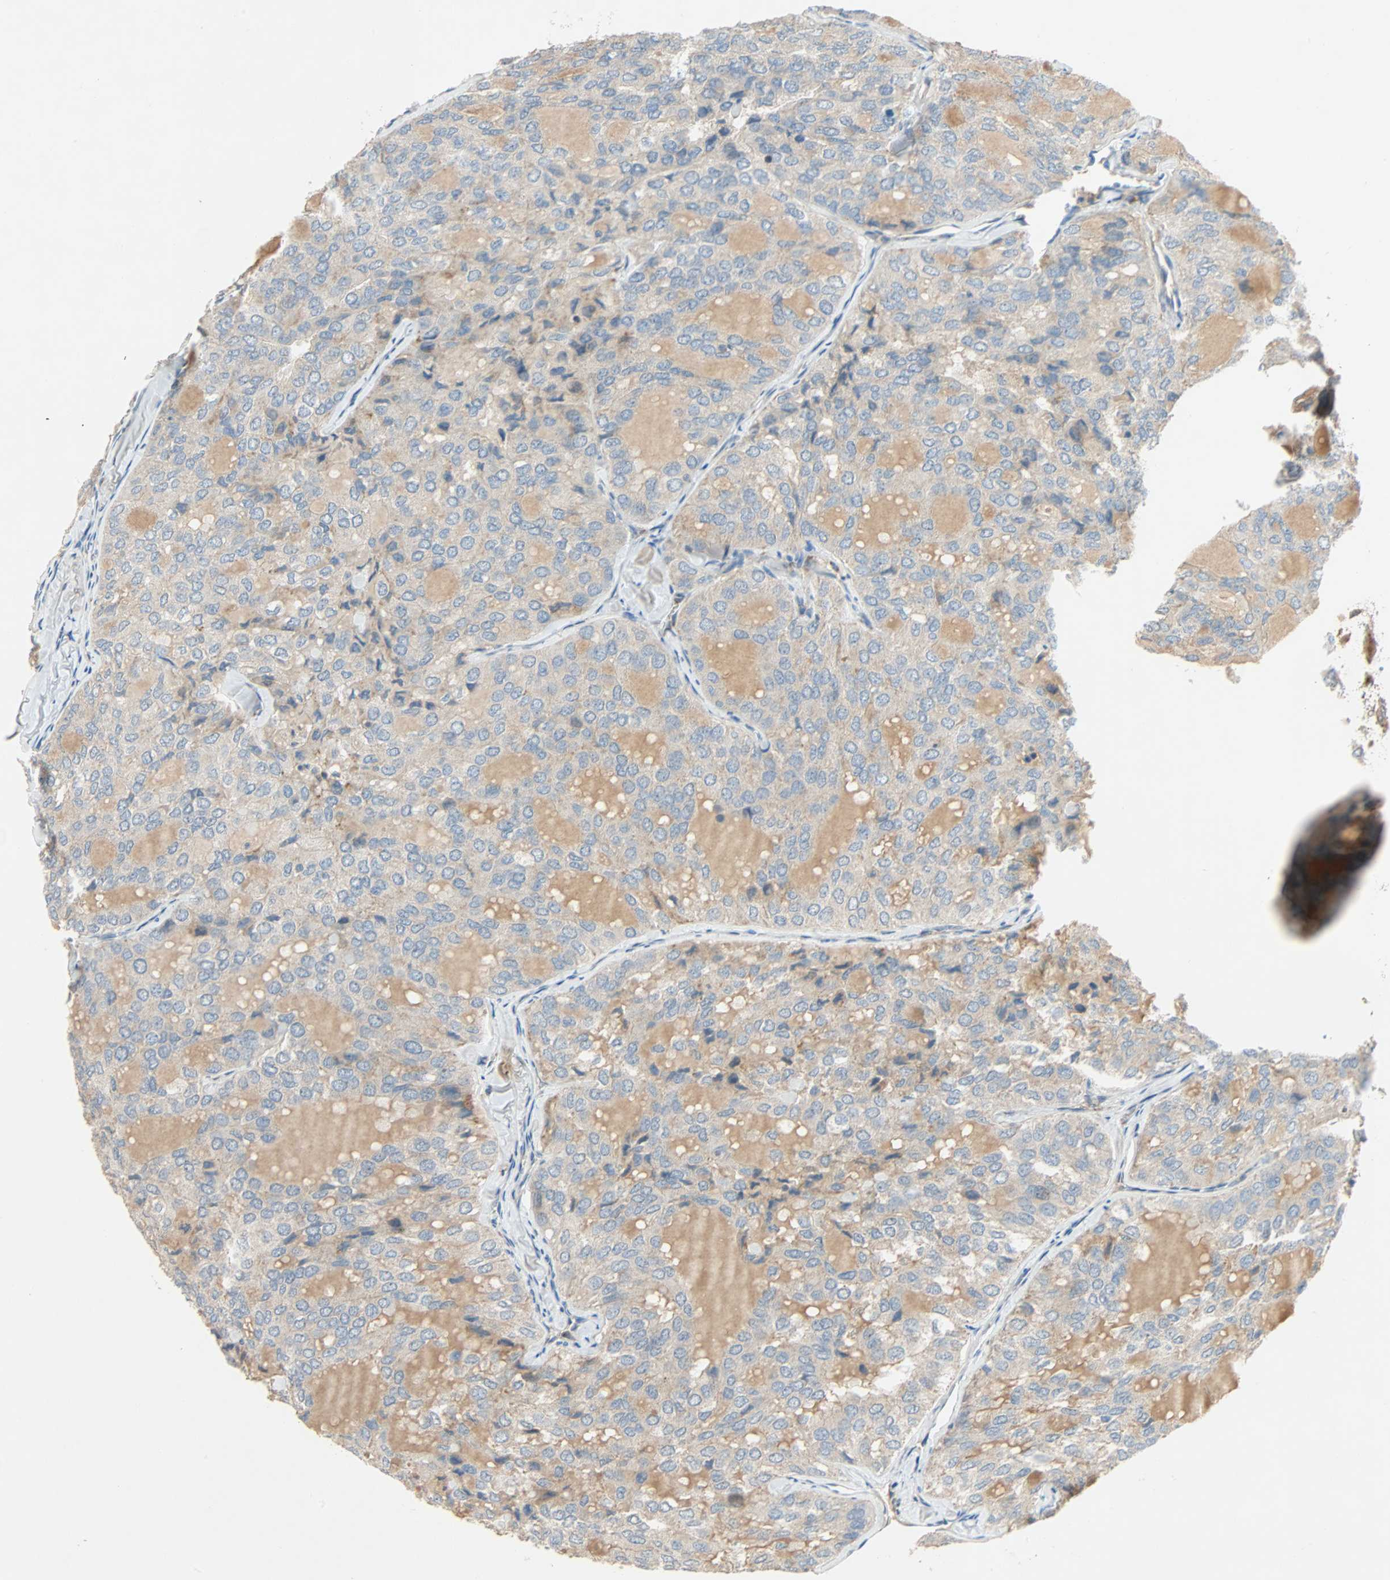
{"staining": {"intensity": "weak", "quantity": "25%-75%", "location": "cytoplasmic/membranous"}, "tissue": "thyroid cancer", "cell_type": "Tumor cells", "image_type": "cancer", "snomed": [{"axis": "morphology", "description": "Follicular adenoma carcinoma, NOS"}, {"axis": "topography", "description": "Thyroid gland"}], "caption": "Thyroid cancer (follicular adenoma carcinoma) stained for a protein (brown) displays weak cytoplasmic/membranous positive positivity in about 25%-75% of tumor cells.", "gene": "XYLT1", "patient": {"sex": "male", "age": 75}}